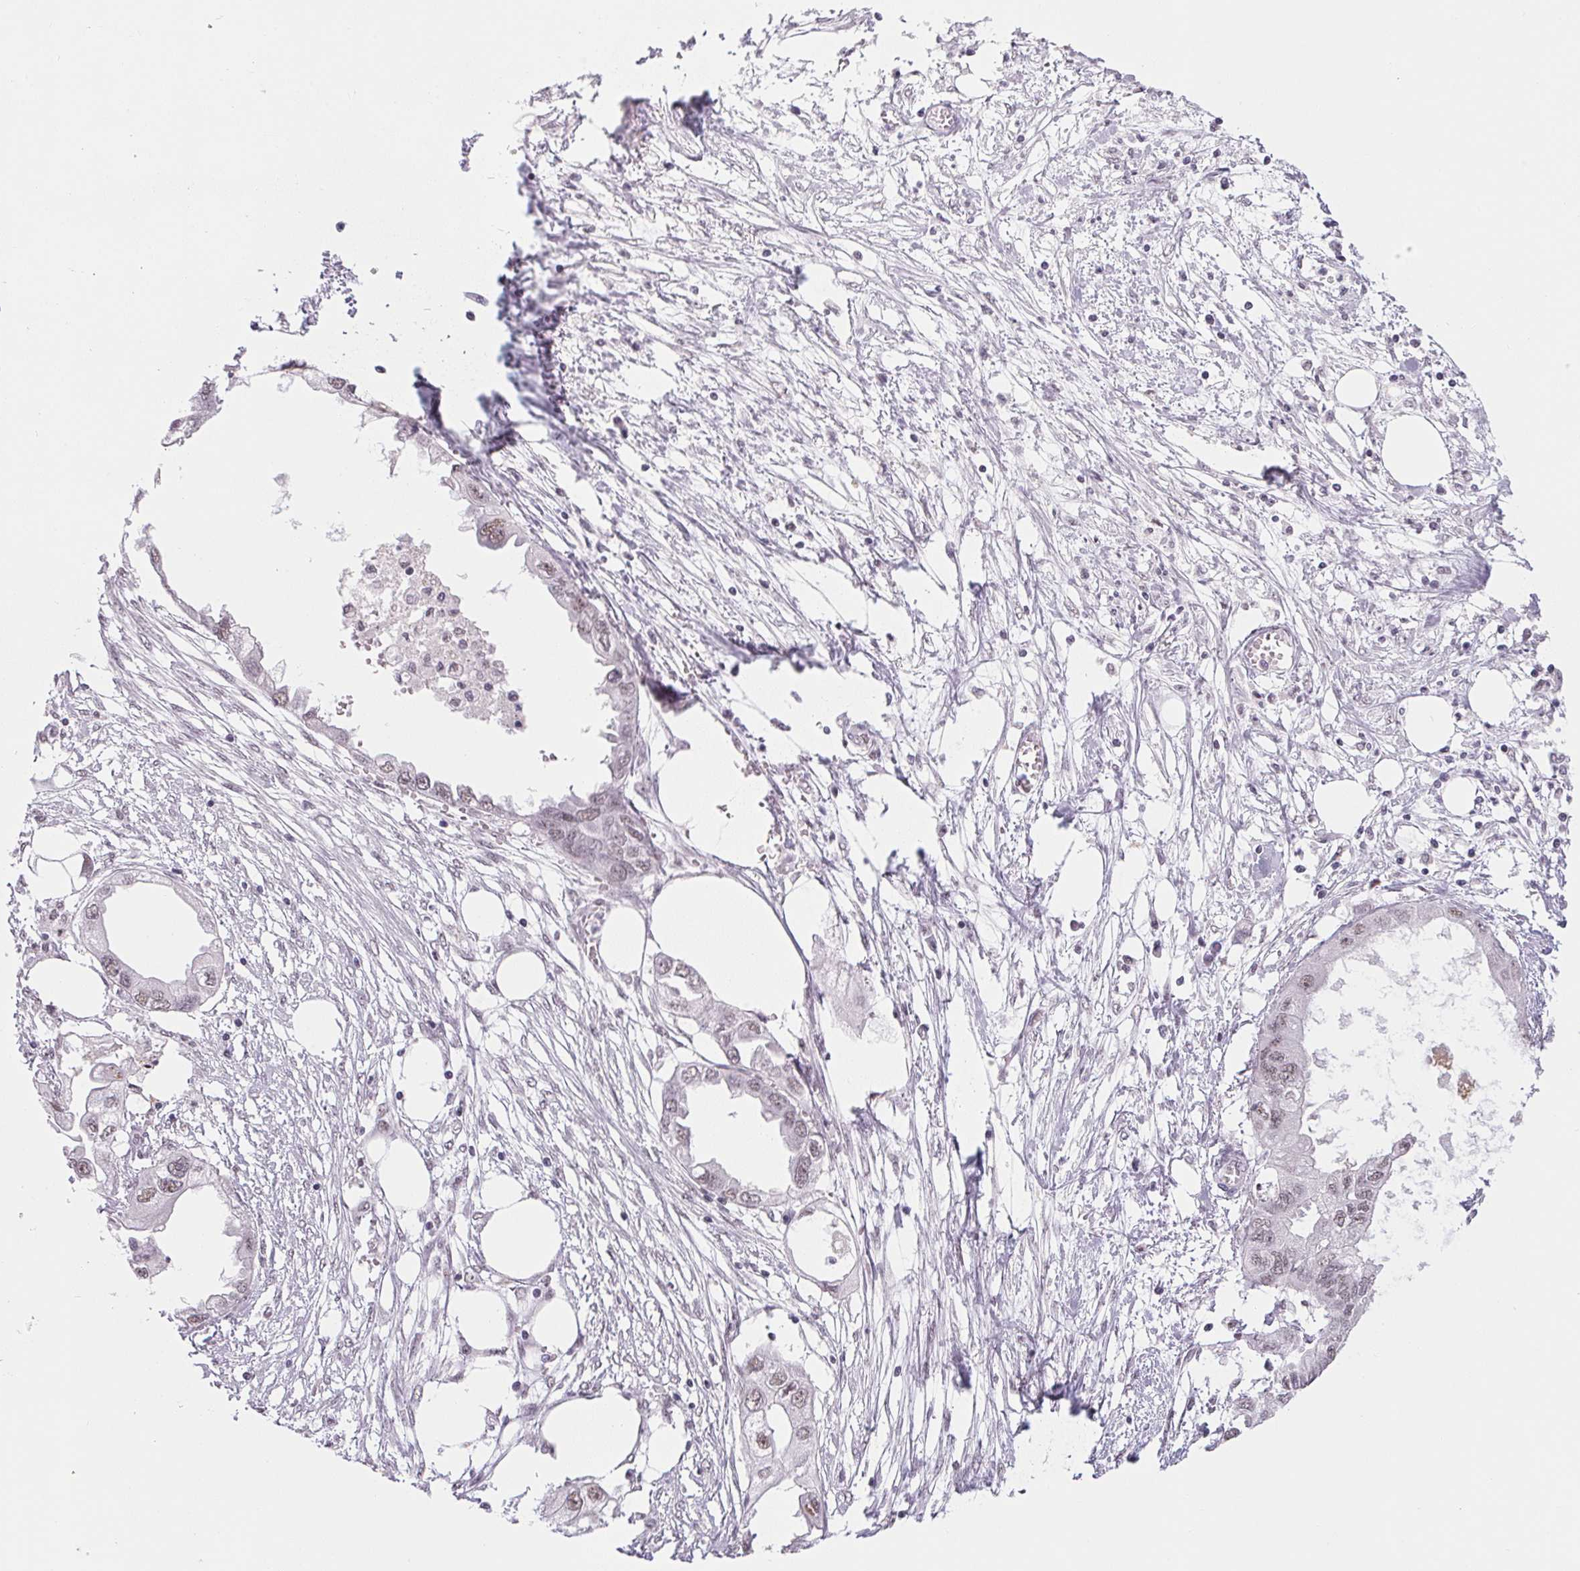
{"staining": {"intensity": "weak", "quantity": "25%-75%", "location": "nuclear"}, "tissue": "endometrial cancer", "cell_type": "Tumor cells", "image_type": "cancer", "snomed": [{"axis": "morphology", "description": "Adenocarcinoma, NOS"}, {"axis": "morphology", "description": "Adenocarcinoma, metastatic, NOS"}, {"axis": "topography", "description": "Adipose tissue"}, {"axis": "topography", "description": "Endometrium"}], "caption": "Brown immunohistochemical staining in adenocarcinoma (endometrial) exhibits weak nuclear staining in about 25%-75% of tumor cells.", "gene": "SRSF7", "patient": {"sex": "female", "age": 67}}